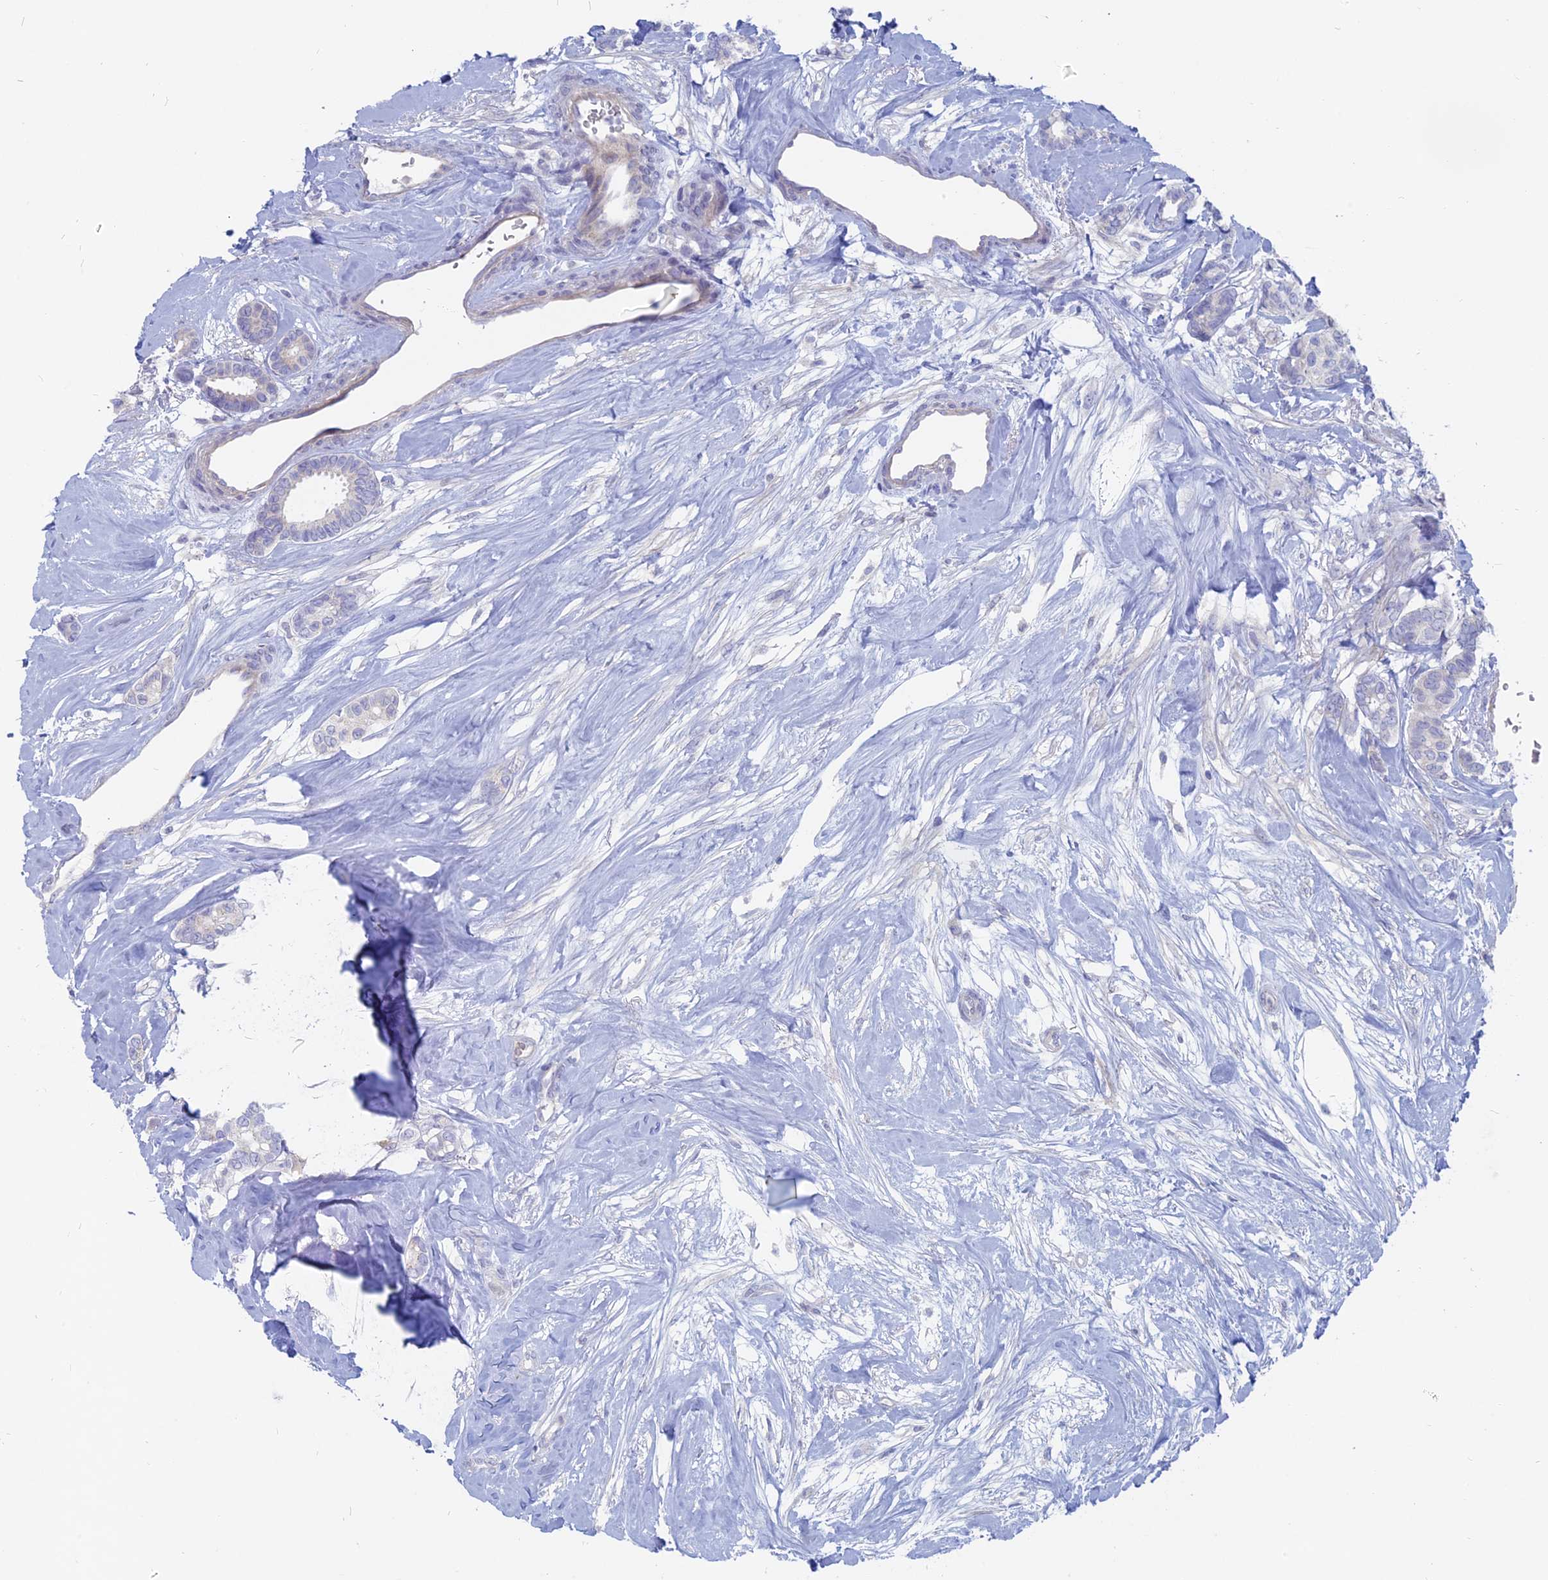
{"staining": {"intensity": "negative", "quantity": "none", "location": "none"}, "tissue": "breast cancer", "cell_type": "Tumor cells", "image_type": "cancer", "snomed": [{"axis": "morphology", "description": "Duct carcinoma"}, {"axis": "topography", "description": "Breast"}], "caption": "DAB (3,3'-diaminobenzidine) immunohistochemical staining of breast cancer reveals no significant positivity in tumor cells. (Brightfield microscopy of DAB (3,3'-diaminobenzidine) immunohistochemistry at high magnification).", "gene": "TBC1D30", "patient": {"sex": "female", "age": 87}}